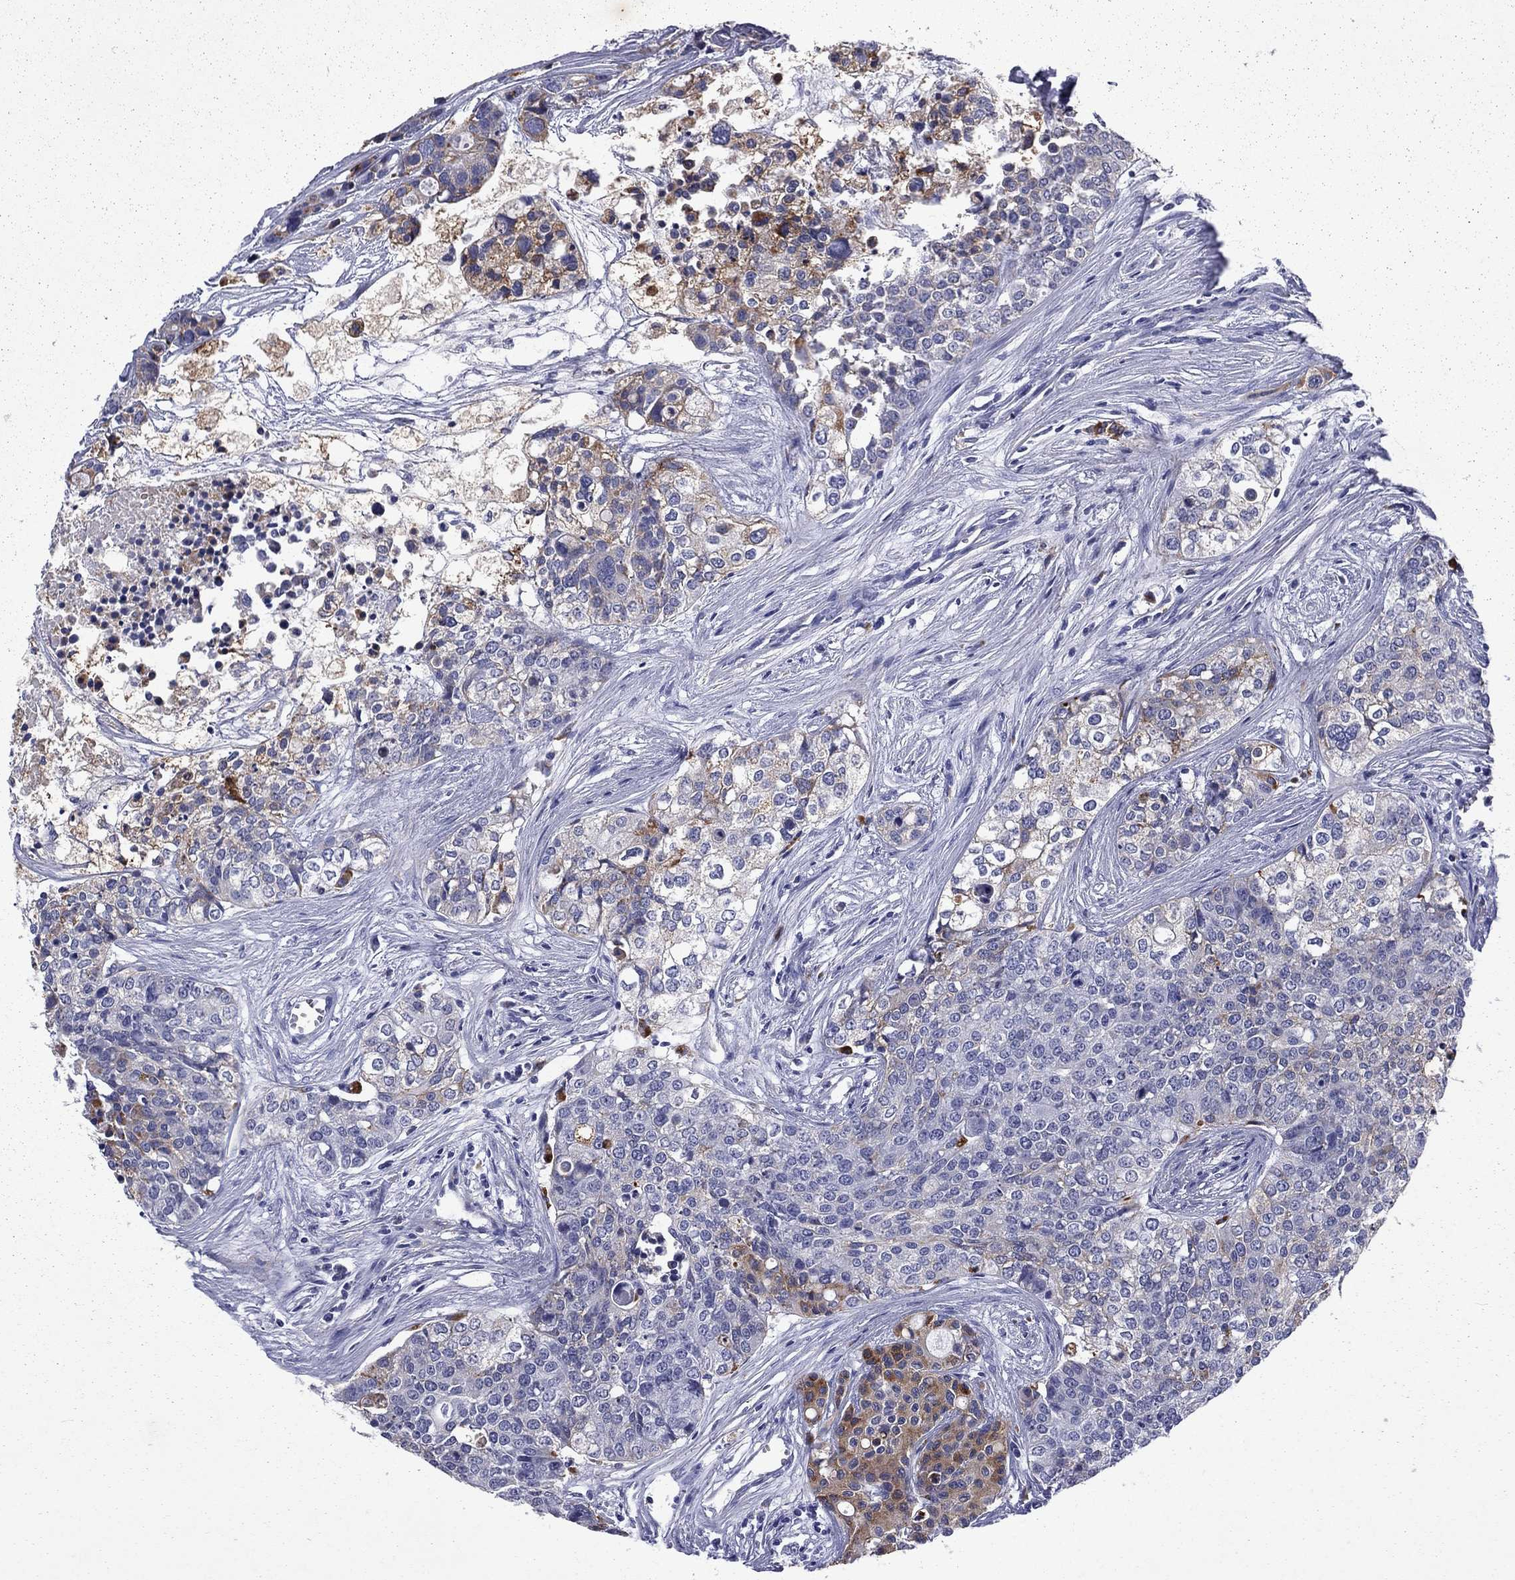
{"staining": {"intensity": "moderate", "quantity": "<25%", "location": "cytoplasmic/membranous"}, "tissue": "carcinoid", "cell_type": "Tumor cells", "image_type": "cancer", "snomed": [{"axis": "morphology", "description": "Carcinoid, malignant, NOS"}, {"axis": "topography", "description": "Colon"}], "caption": "High-power microscopy captured an immunohistochemistry (IHC) image of carcinoid, revealing moderate cytoplasmic/membranous positivity in approximately <25% of tumor cells.", "gene": "MADCAM1", "patient": {"sex": "male", "age": 81}}